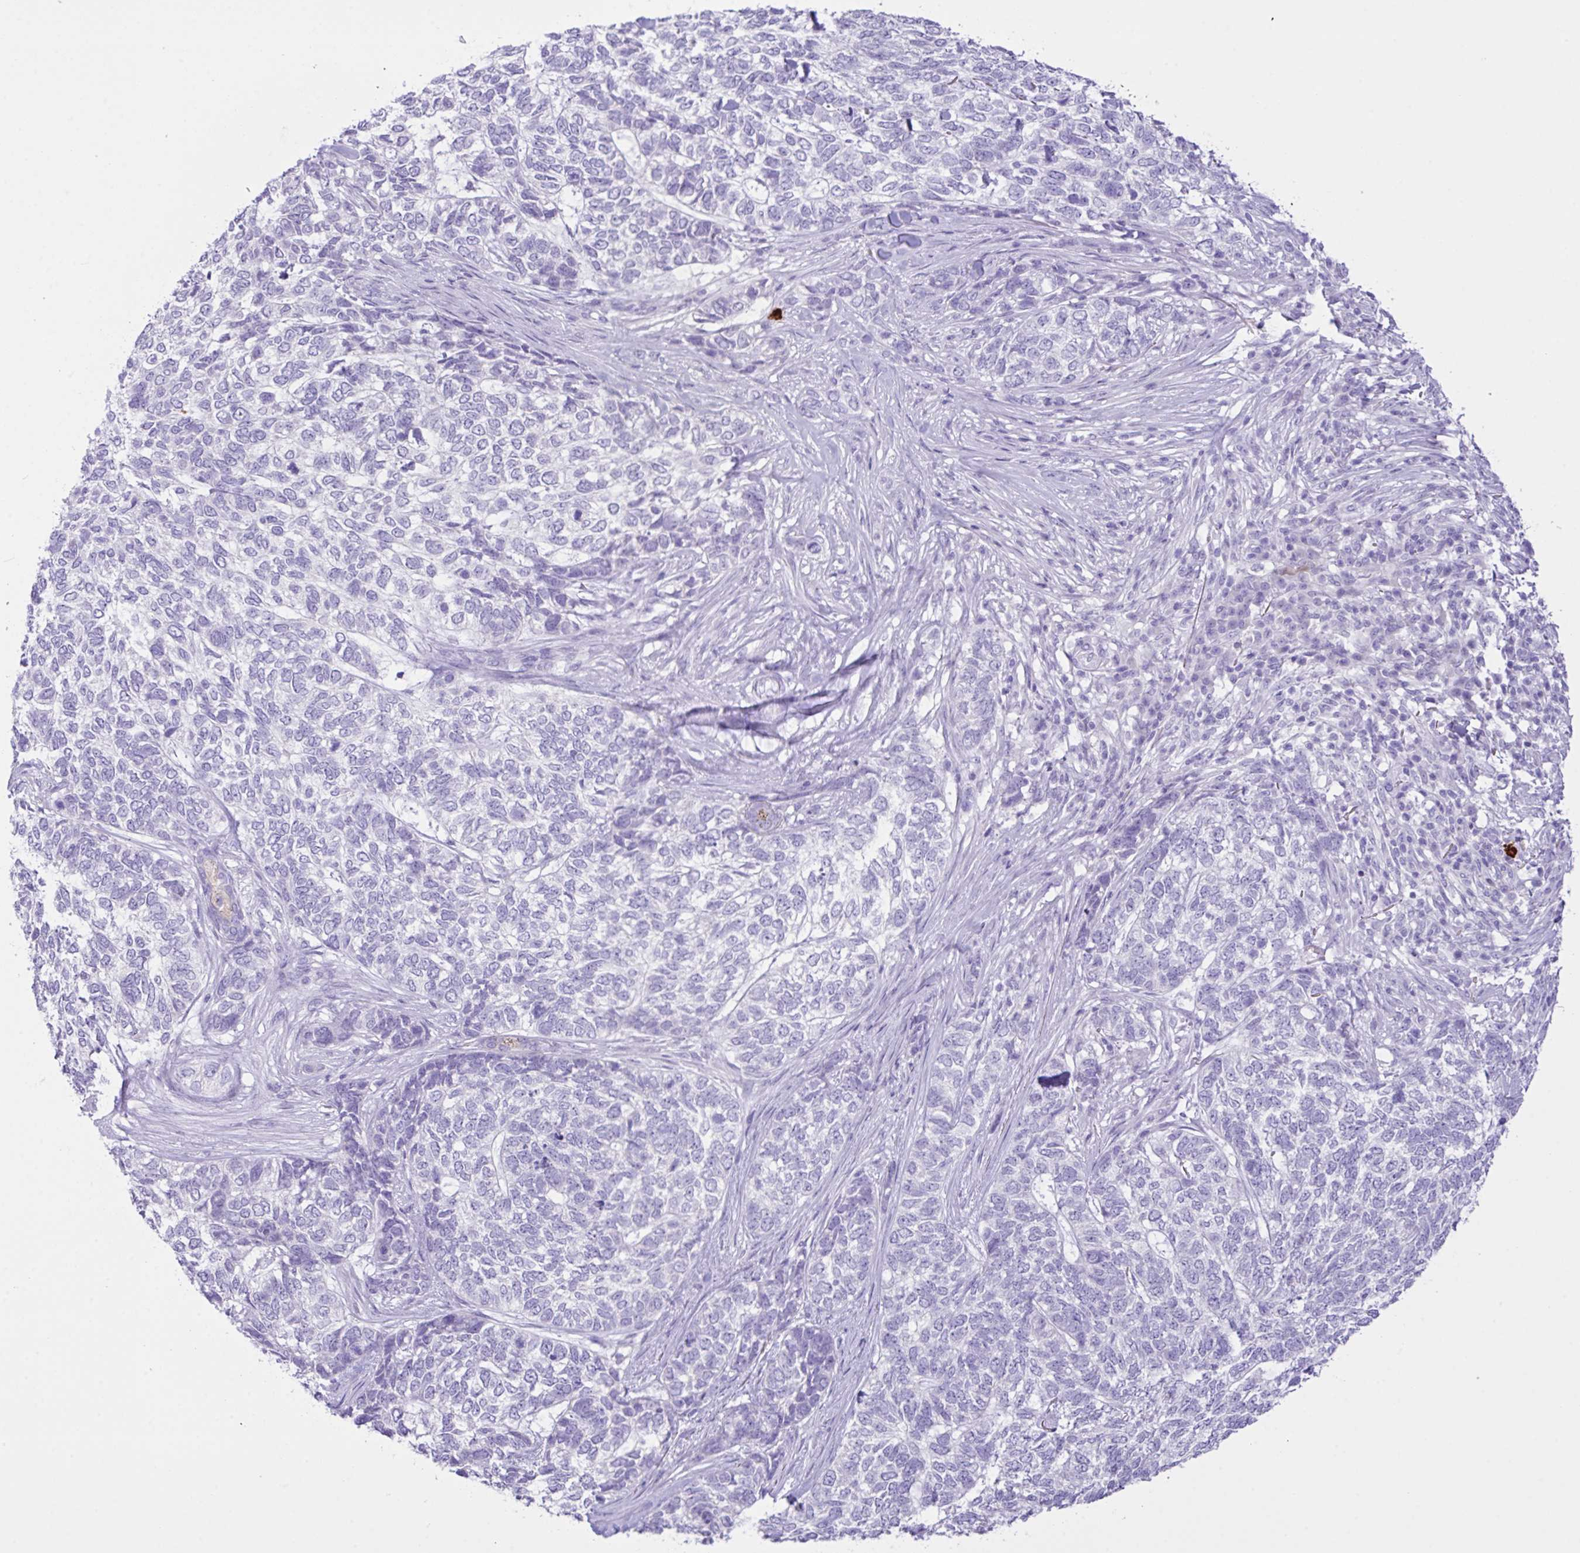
{"staining": {"intensity": "negative", "quantity": "none", "location": "none"}, "tissue": "skin cancer", "cell_type": "Tumor cells", "image_type": "cancer", "snomed": [{"axis": "morphology", "description": "Basal cell carcinoma"}, {"axis": "topography", "description": "Skin"}], "caption": "The immunohistochemistry histopathology image has no significant staining in tumor cells of skin basal cell carcinoma tissue. (DAB (3,3'-diaminobenzidine) immunohistochemistry (IHC) visualized using brightfield microscopy, high magnification).", "gene": "CST11", "patient": {"sex": "female", "age": 65}}